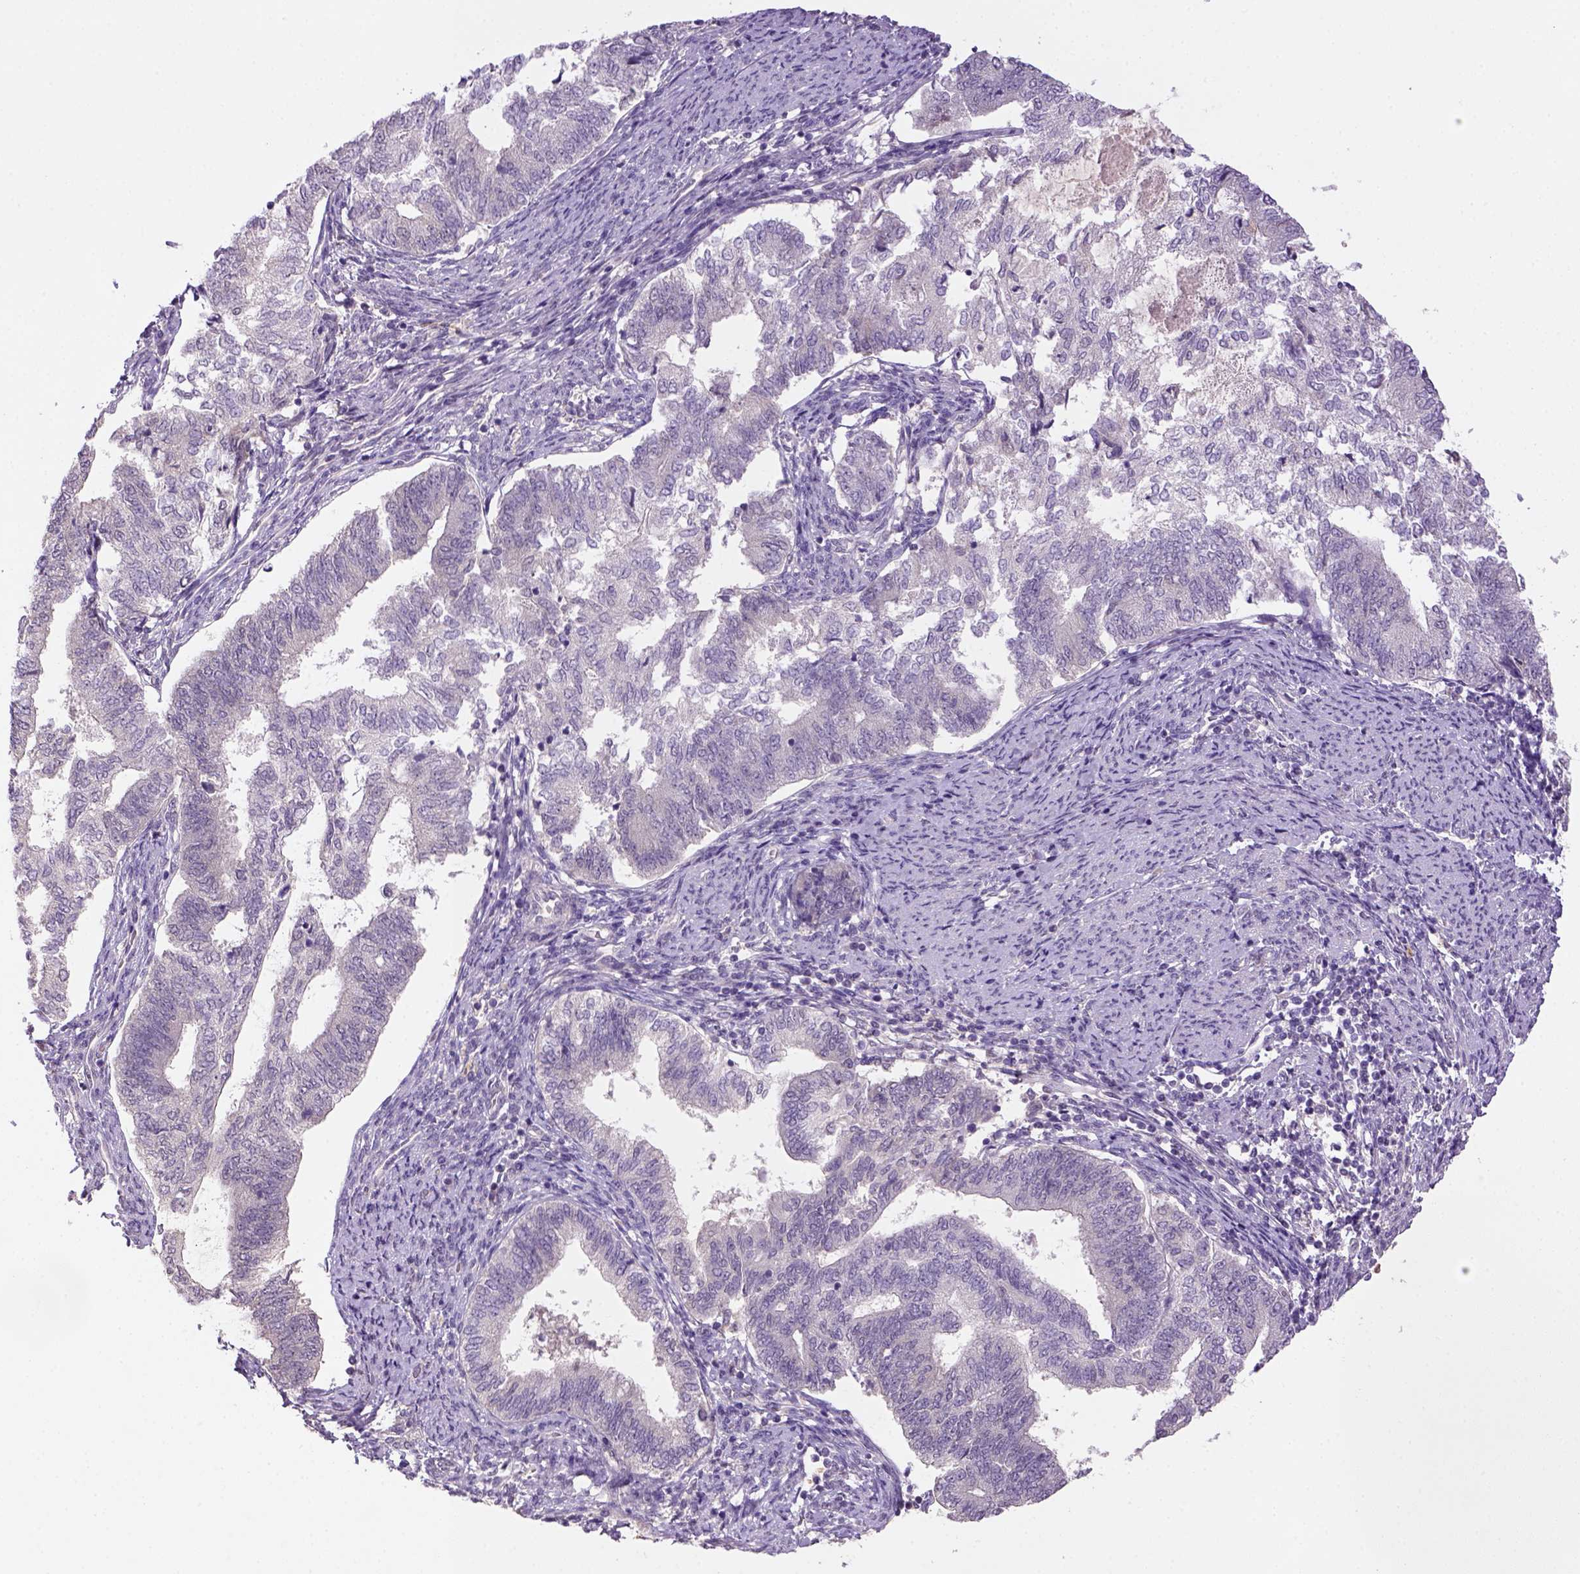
{"staining": {"intensity": "negative", "quantity": "none", "location": "none"}, "tissue": "endometrial cancer", "cell_type": "Tumor cells", "image_type": "cancer", "snomed": [{"axis": "morphology", "description": "Adenocarcinoma, NOS"}, {"axis": "topography", "description": "Endometrium"}], "caption": "Photomicrograph shows no protein staining in tumor cells of endometrial cancer (adenocarcinoma) tissue.", "gene": "NLGN2", "patient": {"sex": "female", "age": 65}}